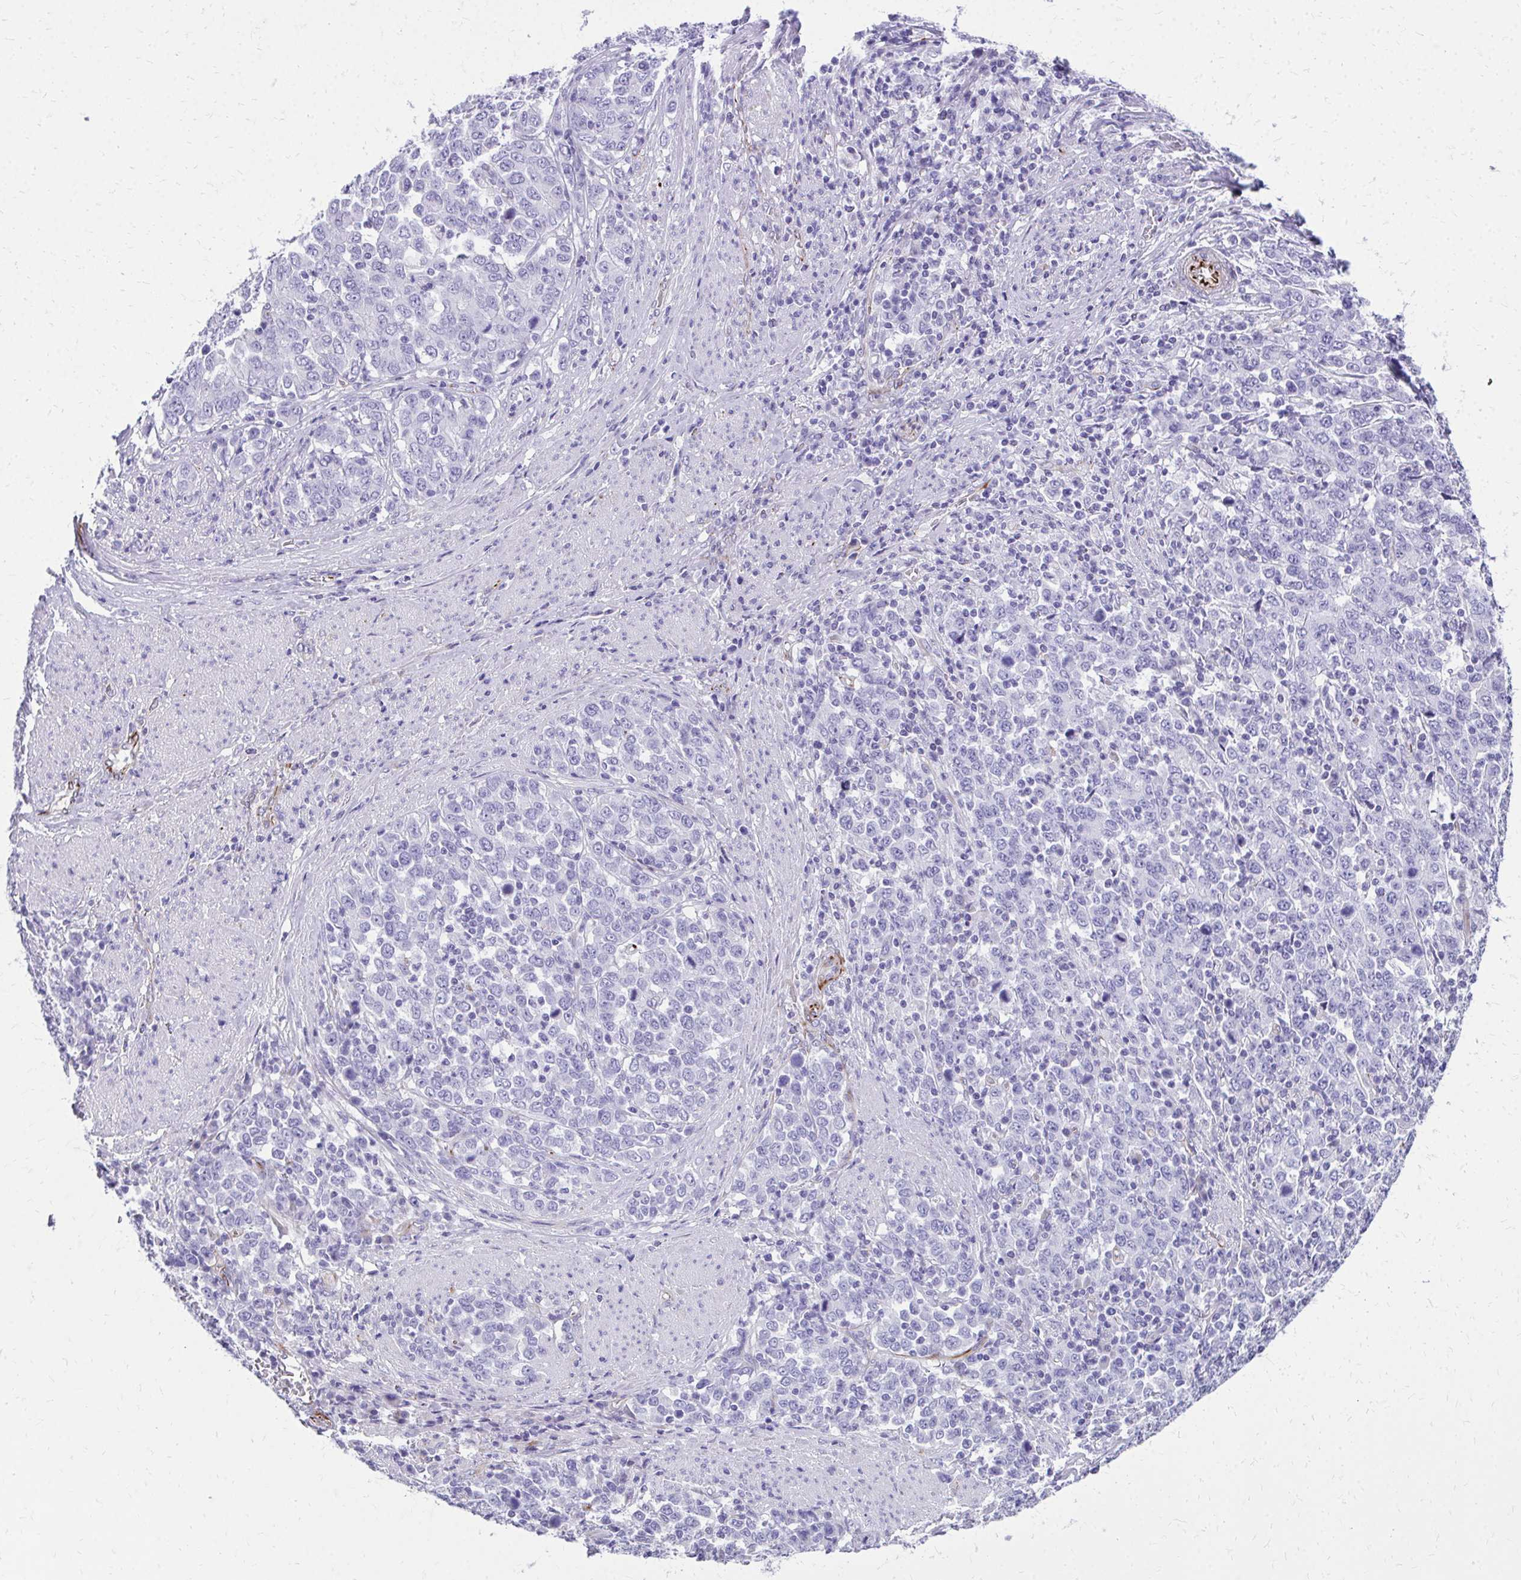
{"staining": {"intensity": "negative", "quantity": "none", "location": "none"}, "tissue": "stomach cancer", "cell_type": "Tumor cells", "image_type": "cancer", "snomed": [{"axis": "morphology", "description": "Adenocarcinoma, NOS"}, {"axis": "topography", "description": "Stomach, upper"}], "caption": "DAB immunohistochemical staining of human stomach adenocarcinoma displays no significant expression in tumor cells.", "gene": "TRIM6", "patient": {"sex": "male", "age": 69}}